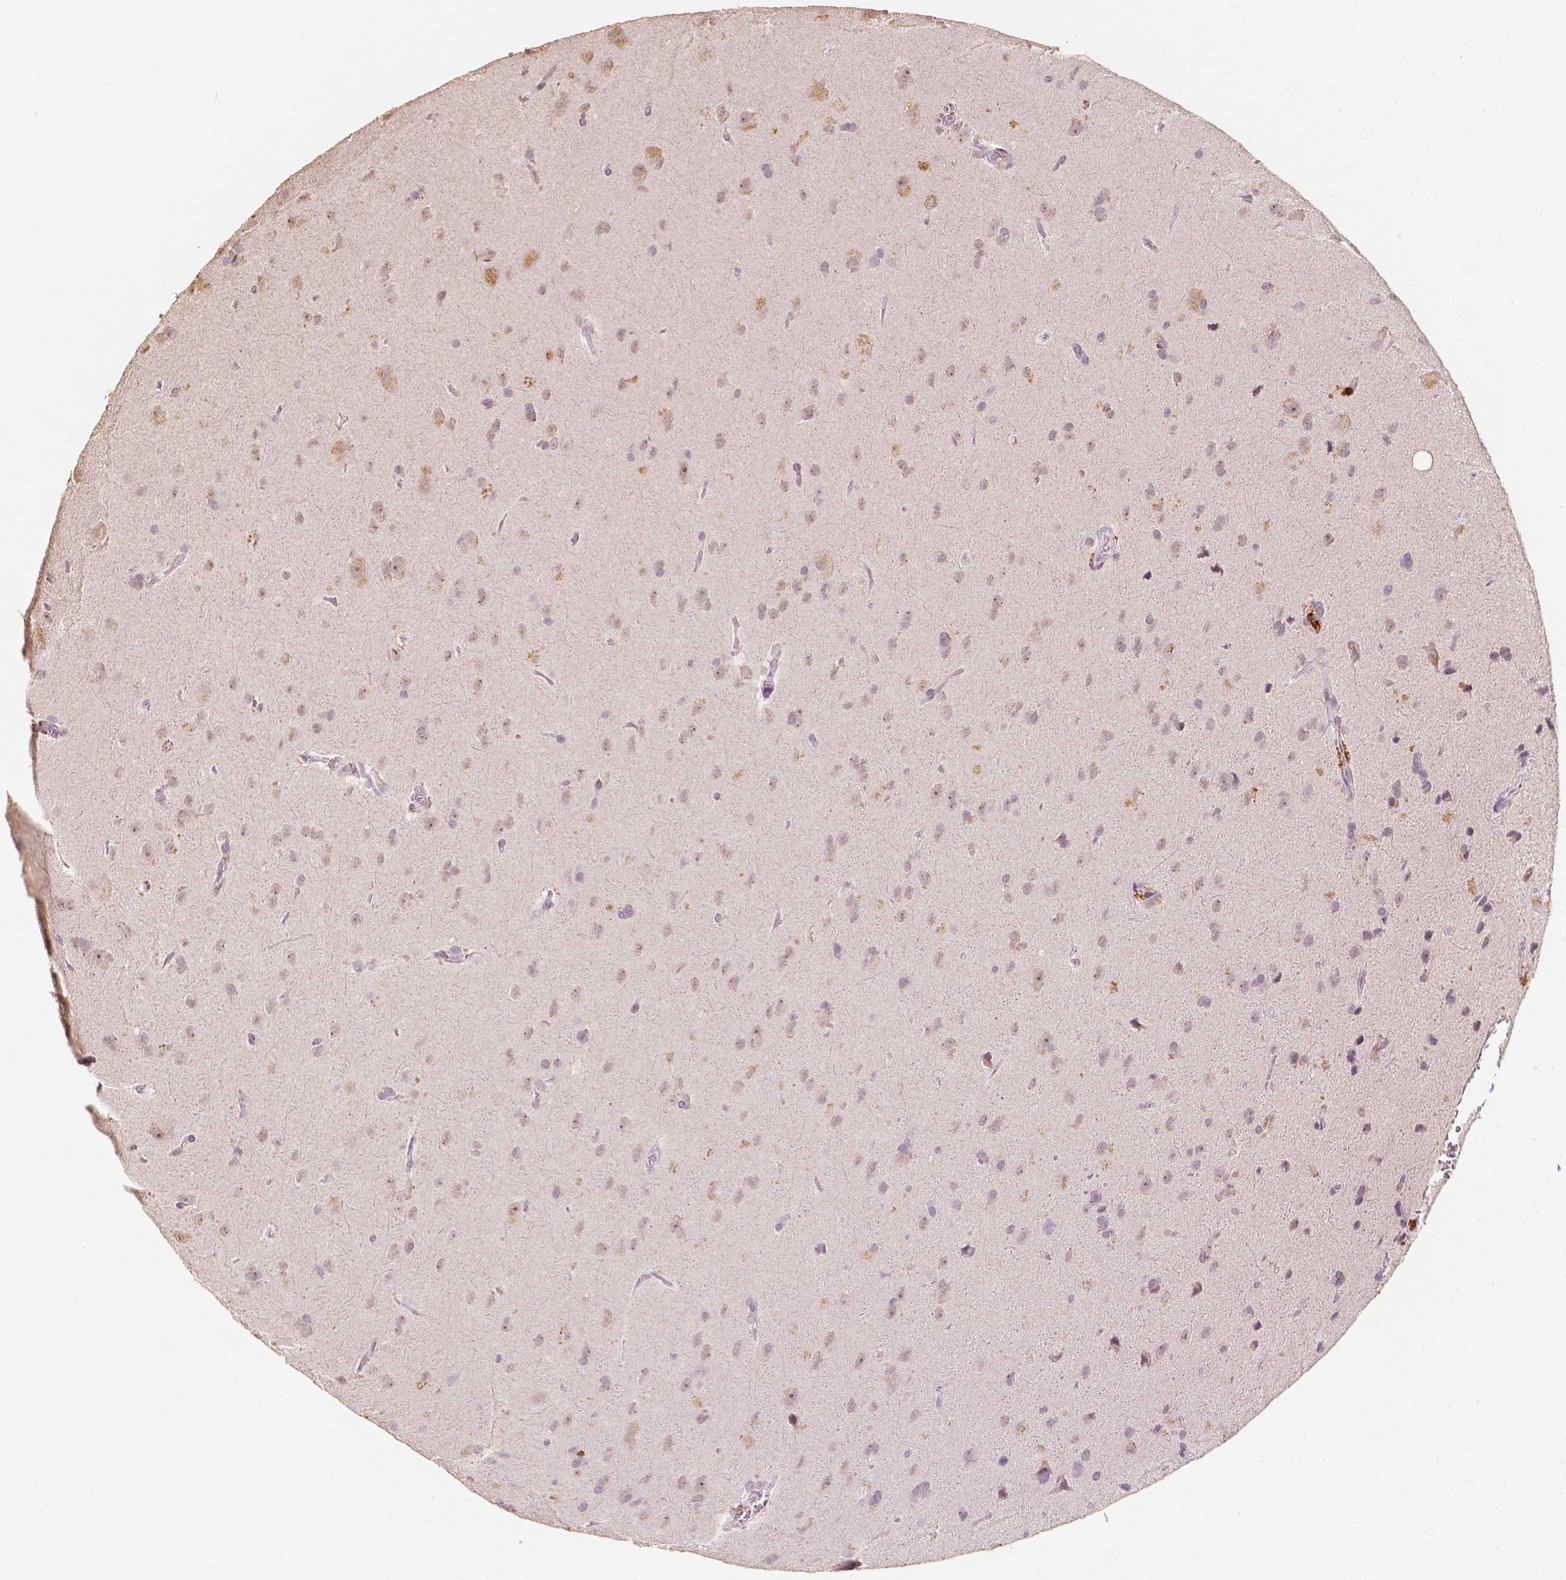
{"staining": {"intensity": "weak", "quantity": "<25%", "location": "nuclear"}, "tissue": "glioma", "cell_type": "Tumor cells", "image_type": "cancer", "snomed": [{"axis": "morphology", "description": "Glioma, malignant, Low grade"}, {"axis": "topography", "description": "Brain"}], "caption": "High power microscopy photomicrograph of an immunohistochemistry (IHC) micrograph of glioma, revealing no significant positivity in tumor cells.", "gene": "SOX15", "patient": {"sex": "male", "age": 58}}